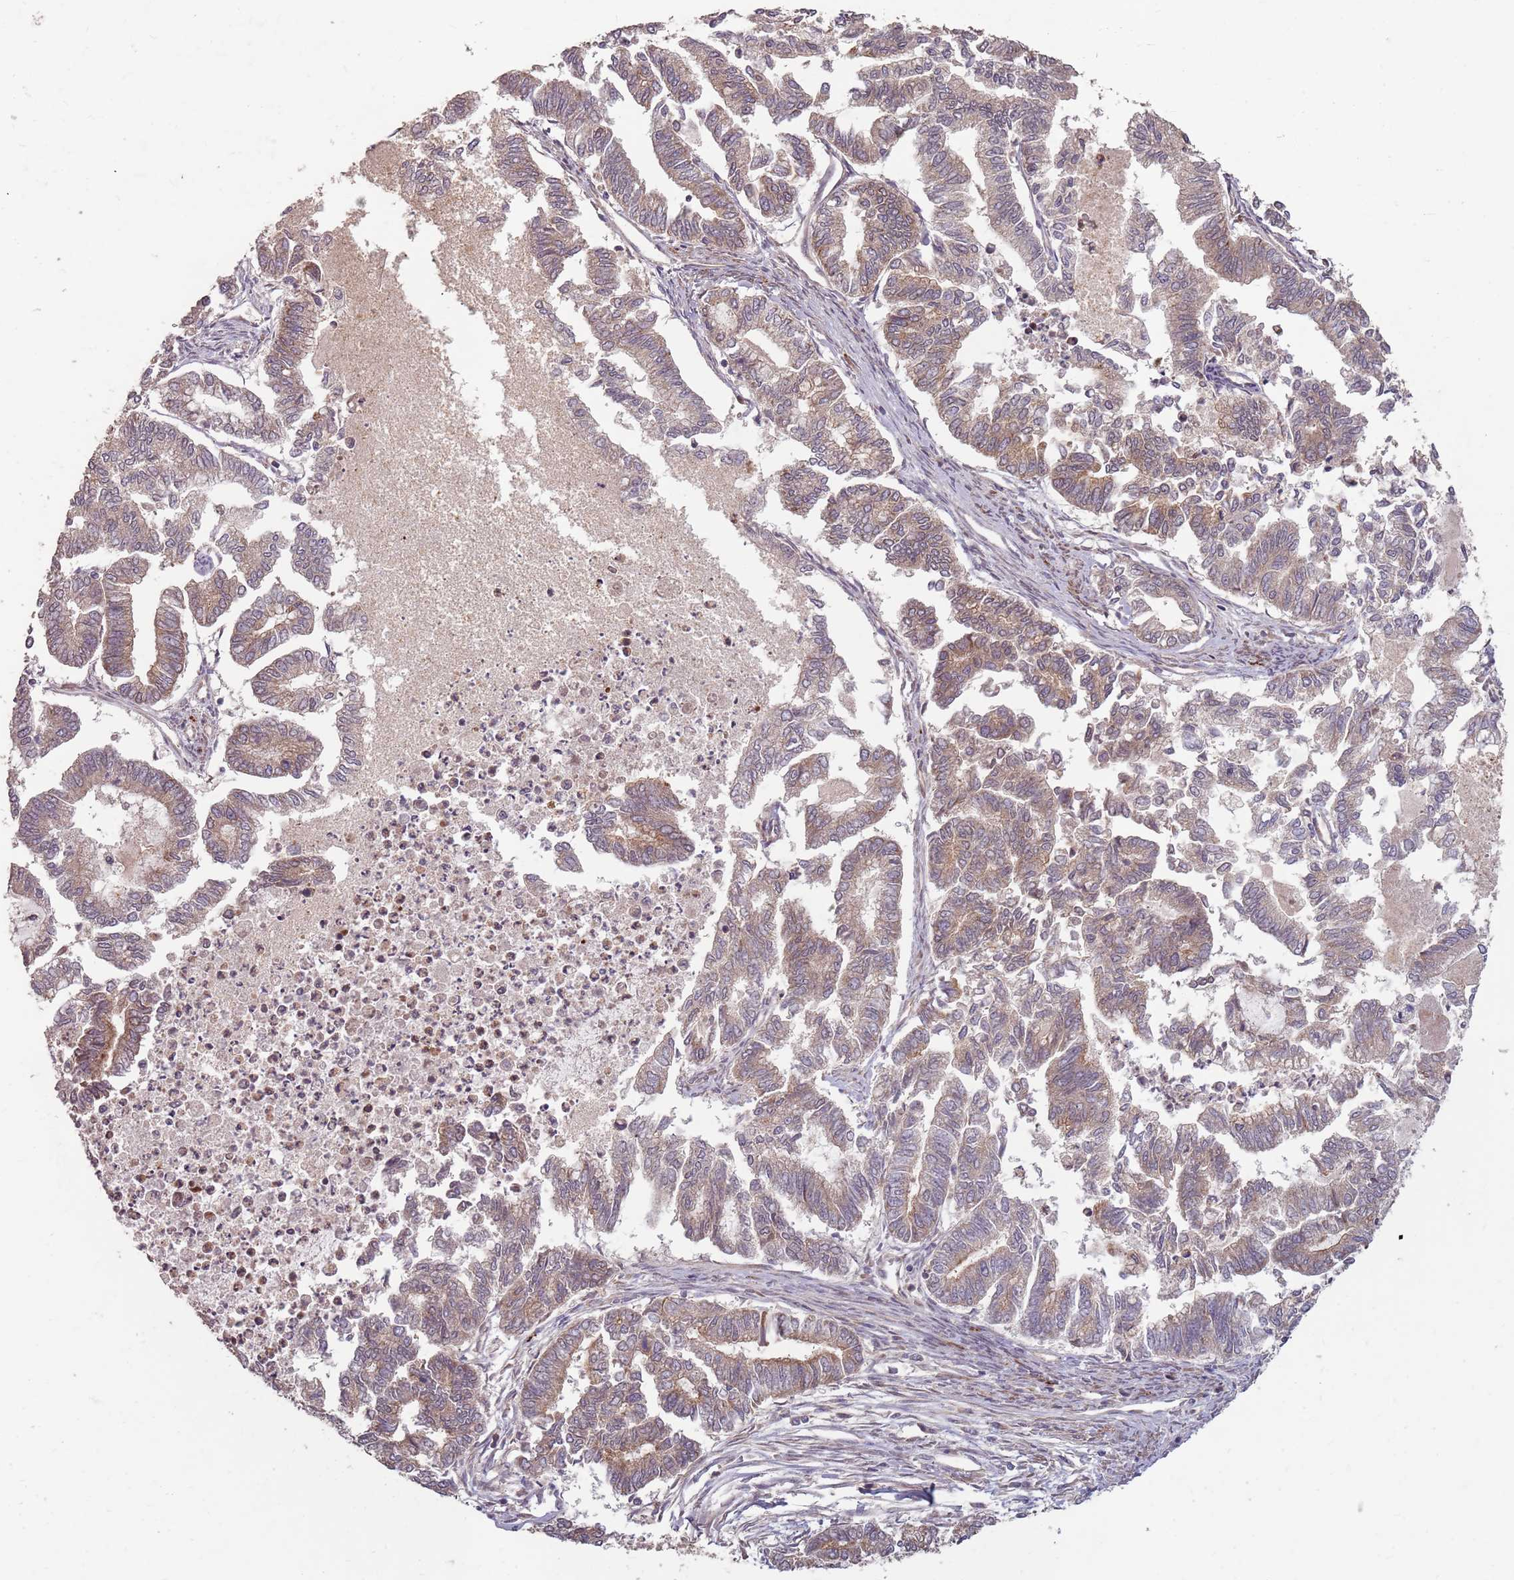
{"staining": {"intensity": "weak", "quantity": ">75%", "location": "cytoplasmic/membranous"}, "tissue": "endometrial cancer", "cell_type": "Tumor cells", "image_type": "cancer", "snomed": [{"axis": "morphology", "description": "Adenocarcinoma, NOS"}, {"axis": "topography", "description": "Endometrium"}], "caption": "A micrograph of human endometrial cancer (adenocarcinoma) stained for a protein exhibits weak cytoplasmic/membranous brown staining in tumor cells. Nuclei are stained in blue.", "gene": "PLD6", "patient": {"sex": "female", "age": 79}}